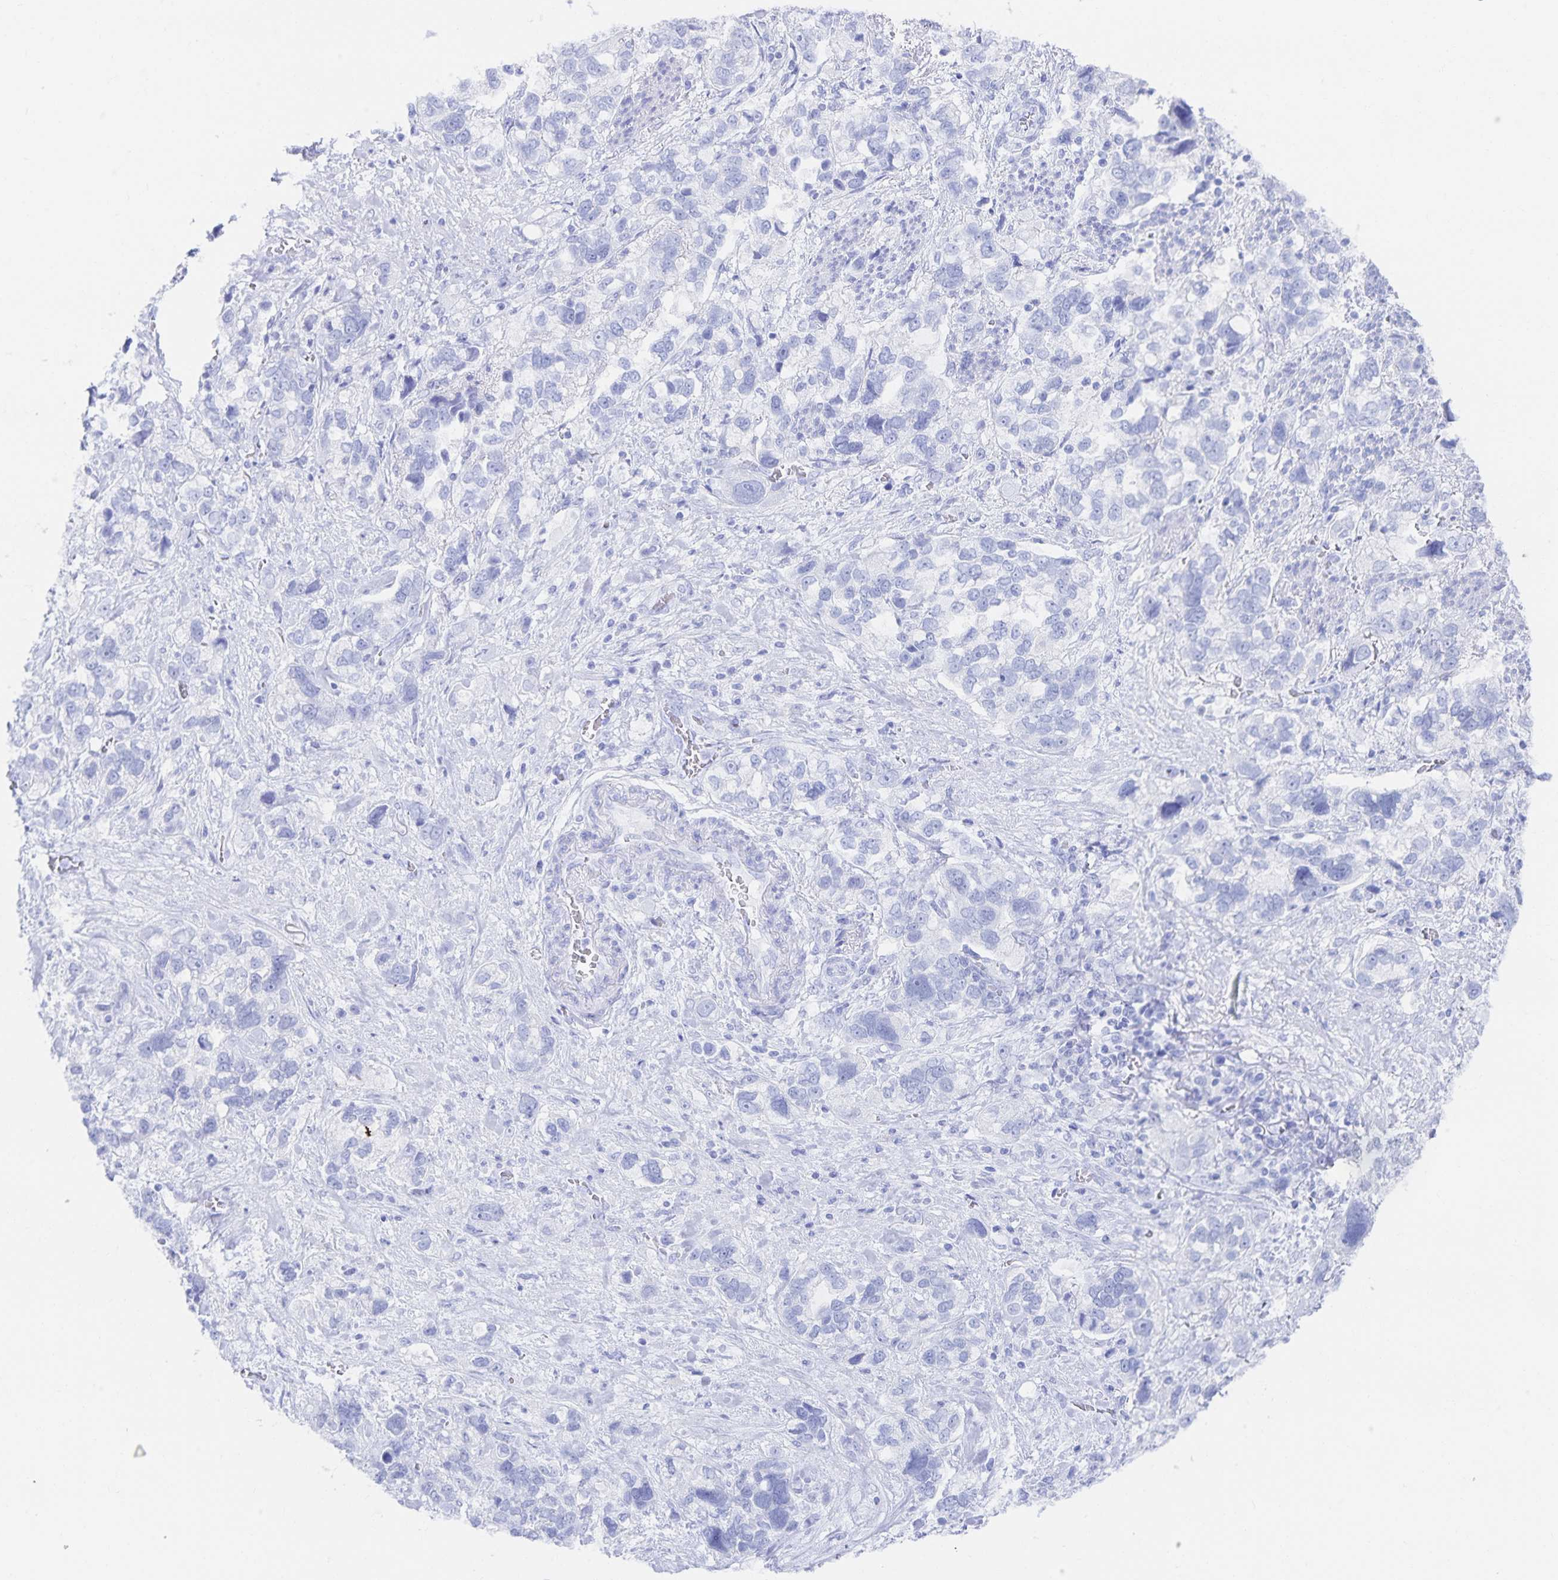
{"staining": {"intensity": "negative", "quantity": "none", "location": "none"}, "tissue": "stomach cancer", "cell_type": "Tumor cells", "image_type": "cancer", "snomed": [{"axis": "morphology", "description": "Adenocarcinoma, NOS"}, {"axis": "topography", "description": "Stomach, upper"}], "caption": "Stomach adenocarcinoma was stained to show a protein in brown. There is no significant positivity in tumor cells. (DAB immunohistochemistry, high magnification).", "gene": "SNTN", "patient": {"sex": "female", "age": 81}}